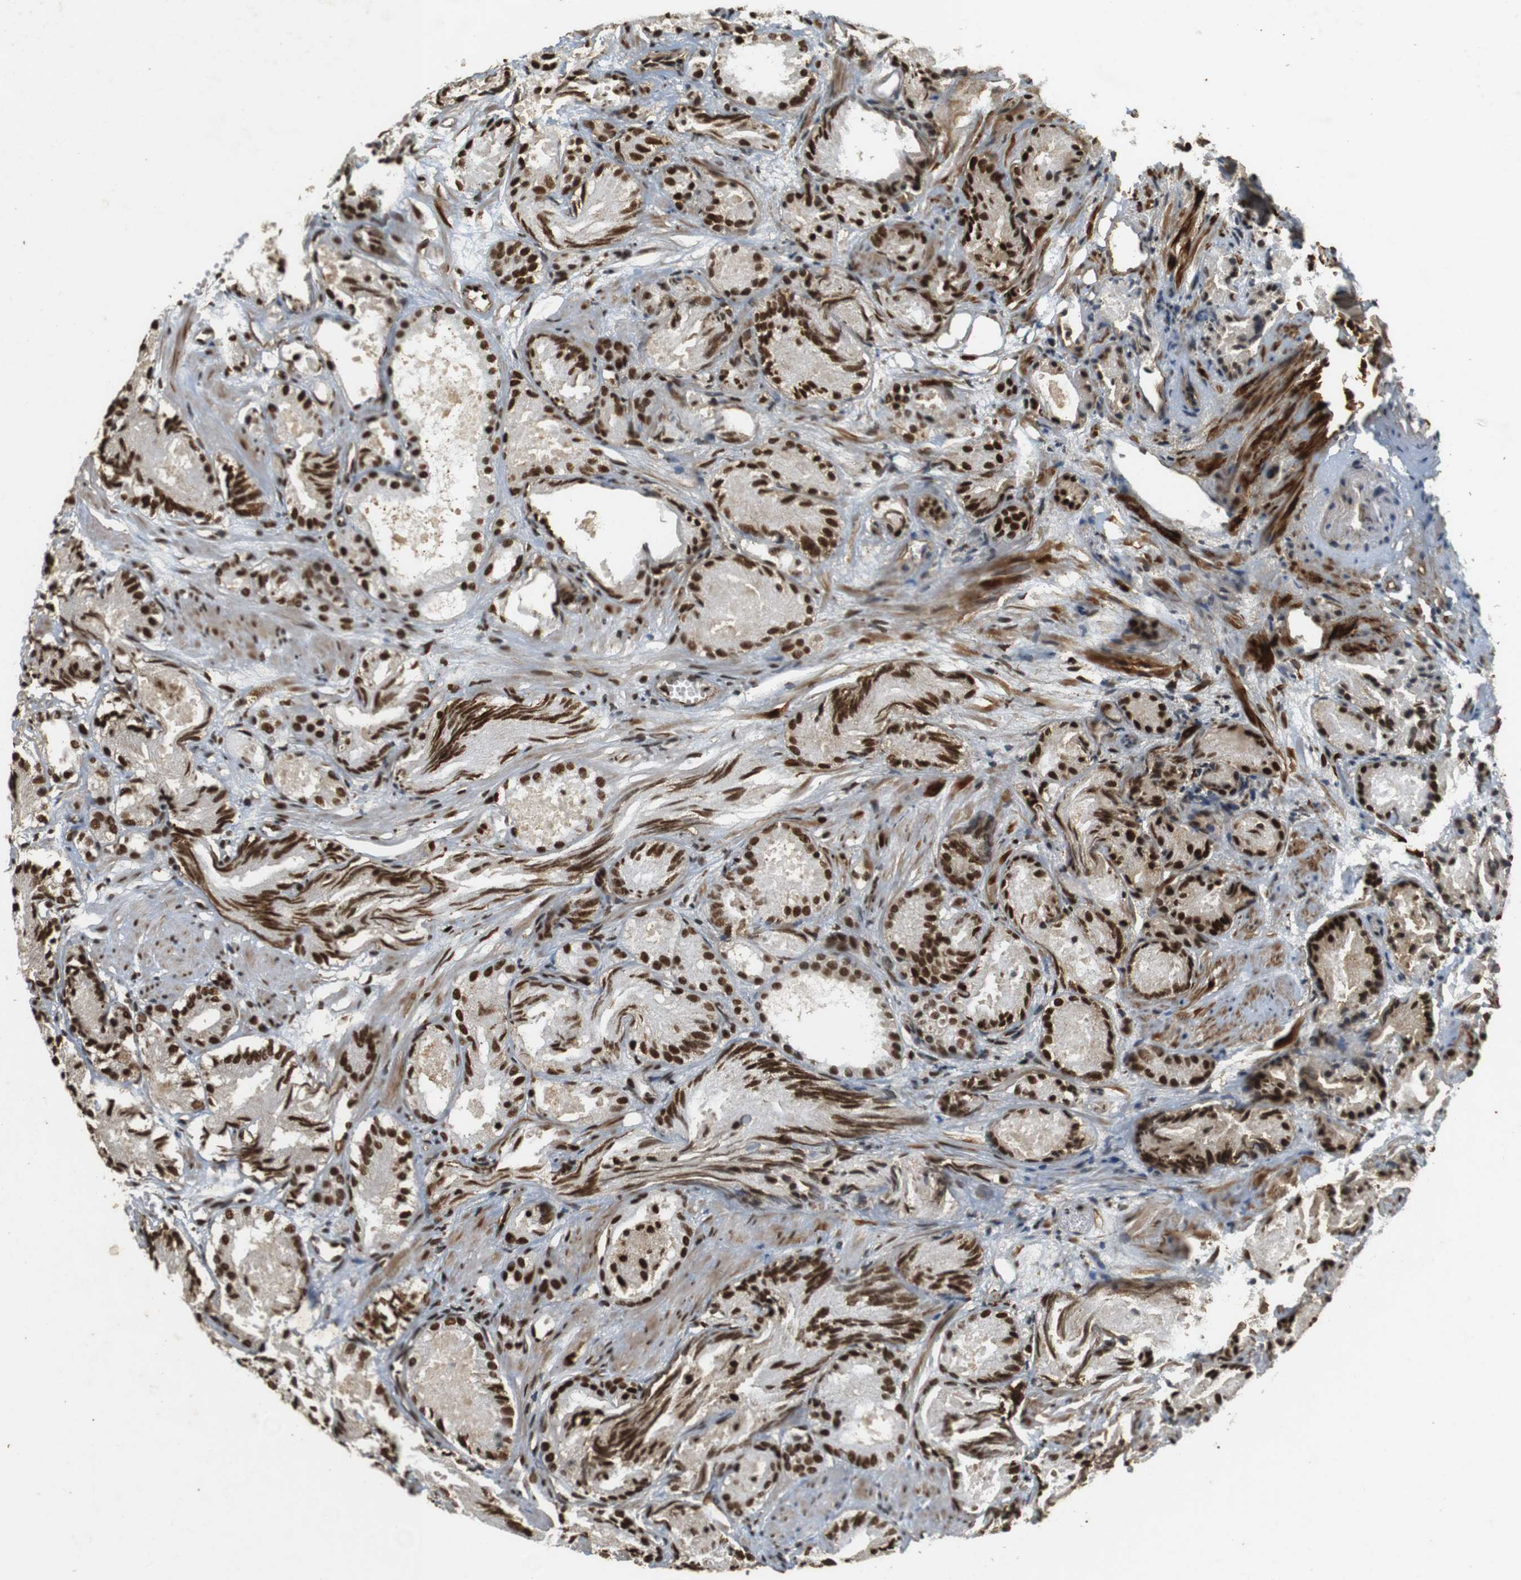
{"staining": {"intensity": "strong", "quantity": ">75%", "location": "cytoplasmic/membranous,nuclear"}, "tissue": "prostate cancer", "cell_type": "Tumor cells", "image_type": "cancer", "snomed": [{"axis": "morphology", "description": "Adenocarcinoma, Low grade"}, {"axis": "topography", "description": "Prostate"}], "caption": "Strong cytoplasmic/membranous and nuclear positivity is seen in approximately >75% of tumor cells in adenocarcinoma (low-grade) (prostate).", "gene": "GATA4", "patient": {"sex": "male", "age": 72}}